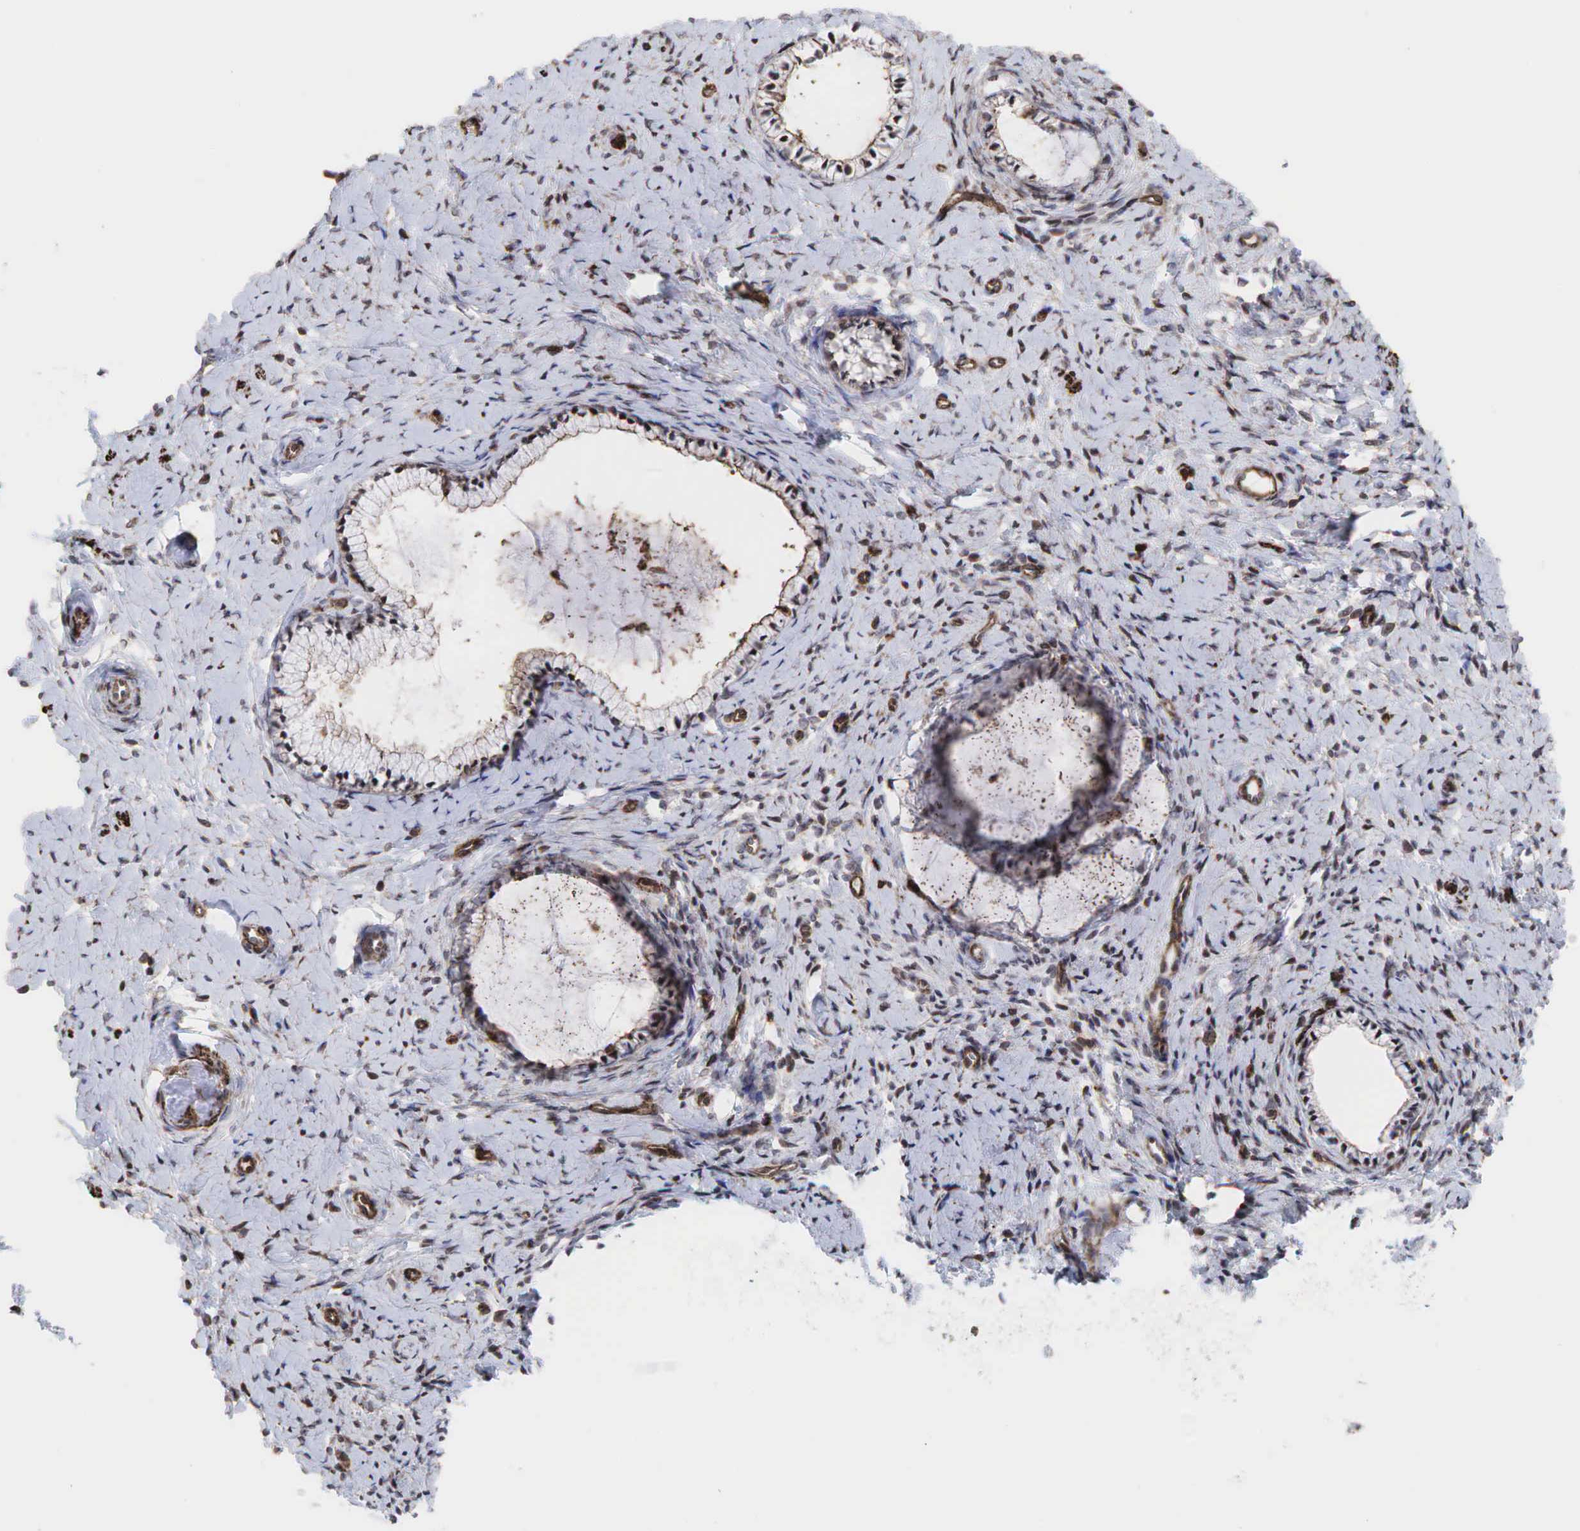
{"staining": {"intensity": "weak", "quantity": "<25%", "location": "cytoplasmic/membranous"}, "tissue": "cervix", "cell_type": "Glandular cells", "image_type": "normal", "snomed": [{"axis": "morphology", "description": "Normal tissue, NOS"}, {"axis": "topography", "description": "Cervix"}], "caption": "There is no significant staining in glandular cells of cervix.", "gene": "GPRASP1", "patient": {"sex": "female", "age": 70}}